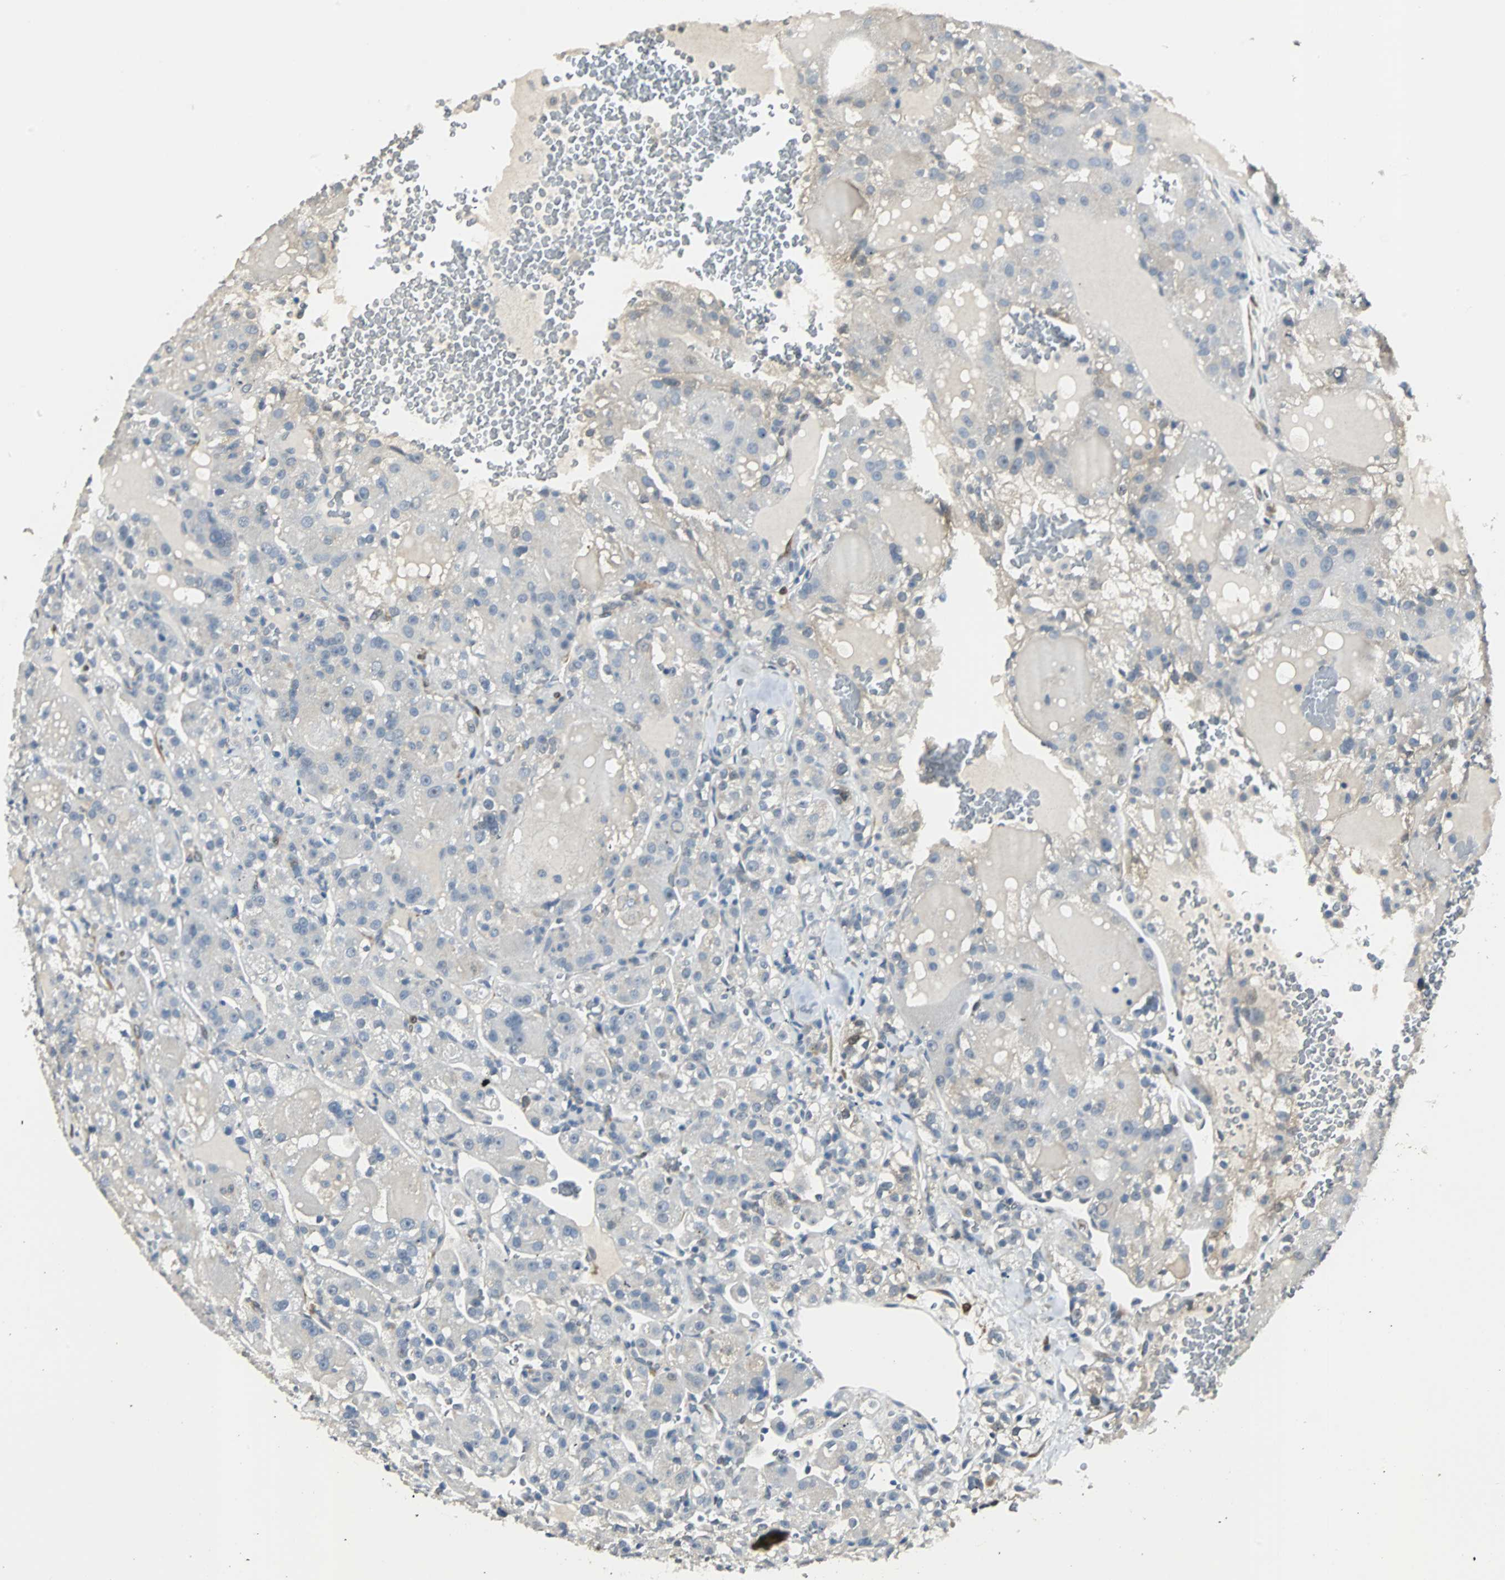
{"staining": {"intensity": "negative", "quantity": "none", "location": "none"}, "tissue": "renal cancer", "cell_type": "Tumor cells", "image_type": "cancer", "snomed": [{"axis": "morphology", "description": "Normal tissue, NOS"}, {"axis": "morphology", "description": "Adenocarcinoma, NOS"}, {"axis": "topography", "description": "Kidney"}], "caption": "A photomicrograph of renal cancer (adenocarcinoma) stained for a protein exhibits no brown staining in tumor cells.", "gene": "FHL2", "patient": {"sex": "male", "age": 61}}